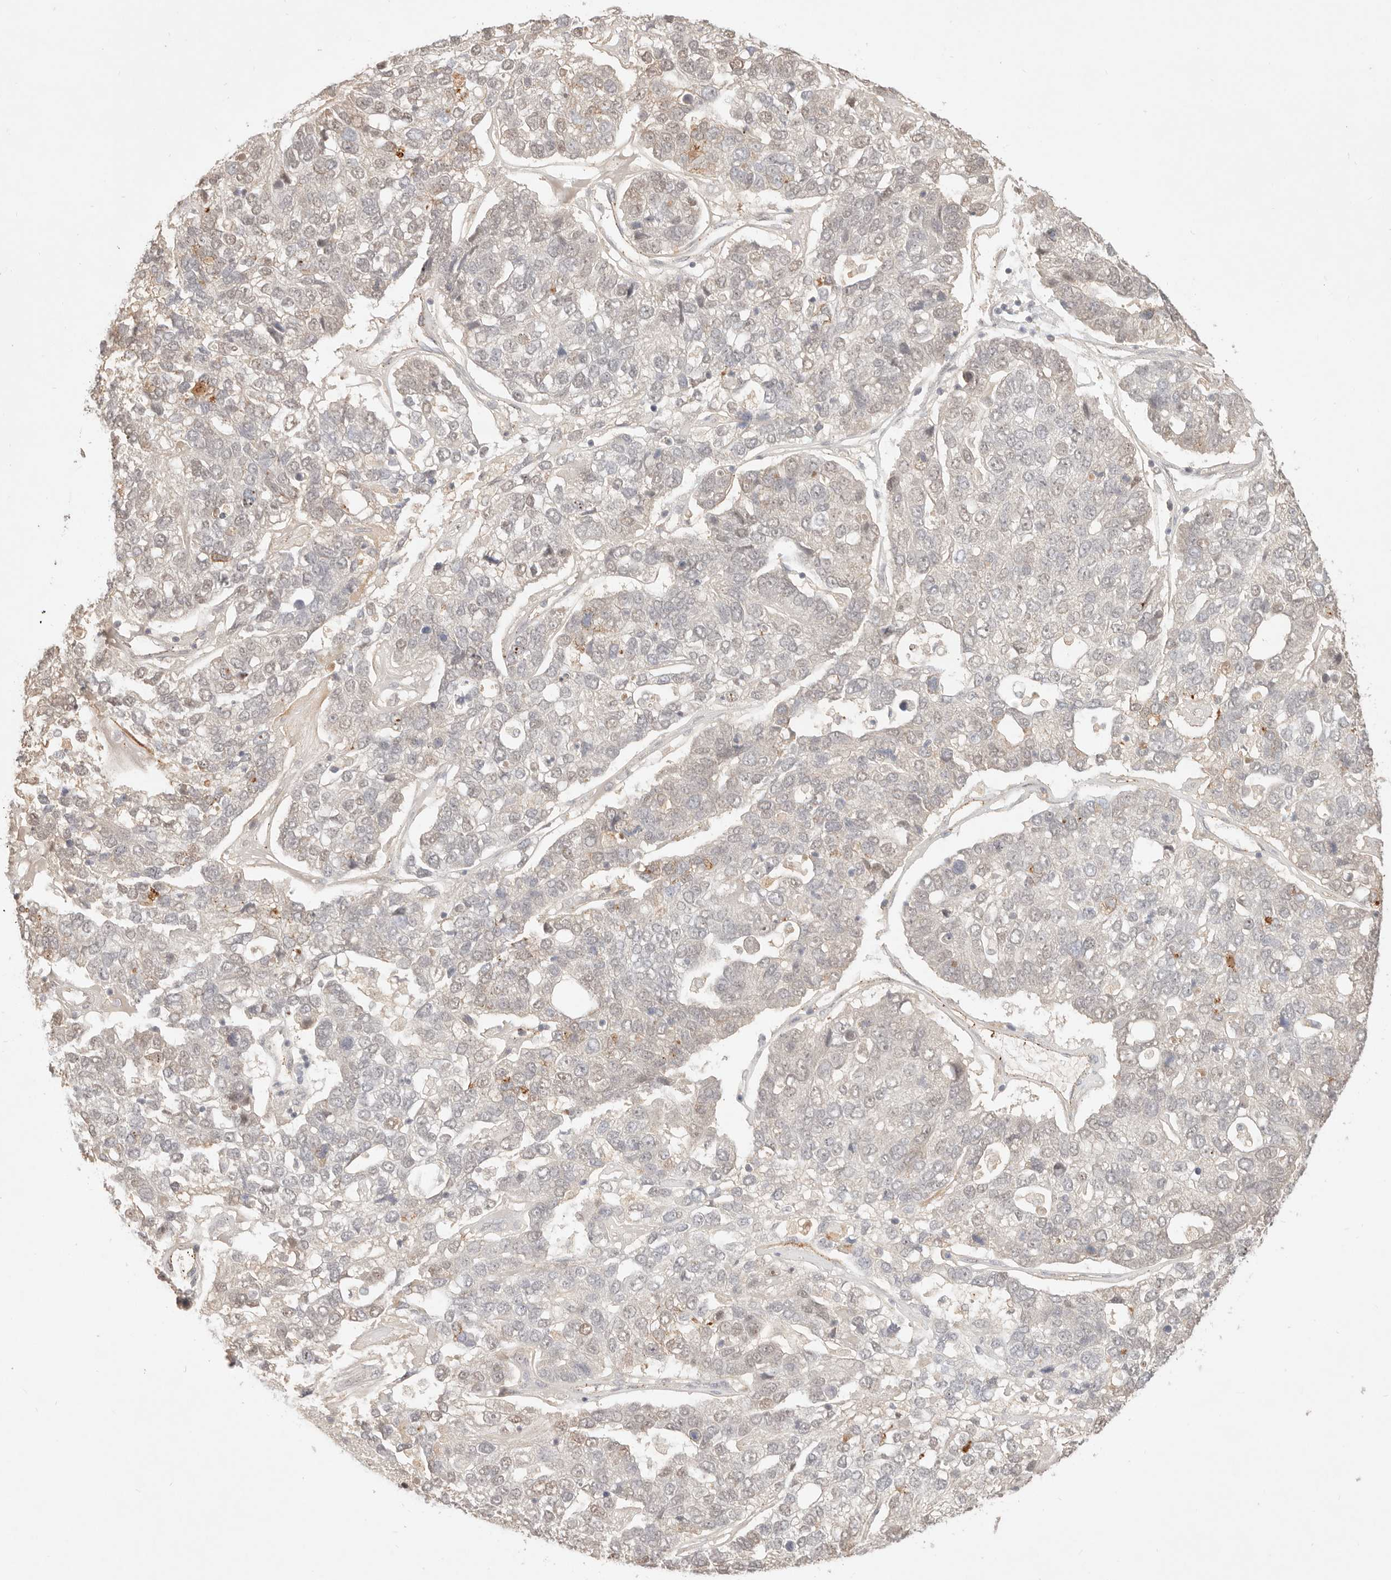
{"staining": {"intensity": "weak", "quantity": "25%-75%", "location": "nuclear"}, "tissue": "pancreatic cancer", "cell_type": "Tumor cells", "image_type": "cancer", "snomed": [{"axis": "morphology", "description": "Adenocarcinoma, NOS"}, {"axis": "topography", "description": "Pancreas"}], "caption": "This micrograph displays pancreatic cancer stained with immunohistochemistry (IHC) to label a protein in brown. The nuclear of tumor cells show weak positivity for the protein. Nuclei are counter-stained blue.", "gene": "MEP1A", "patient": {"sex": "female", "age": 61}}